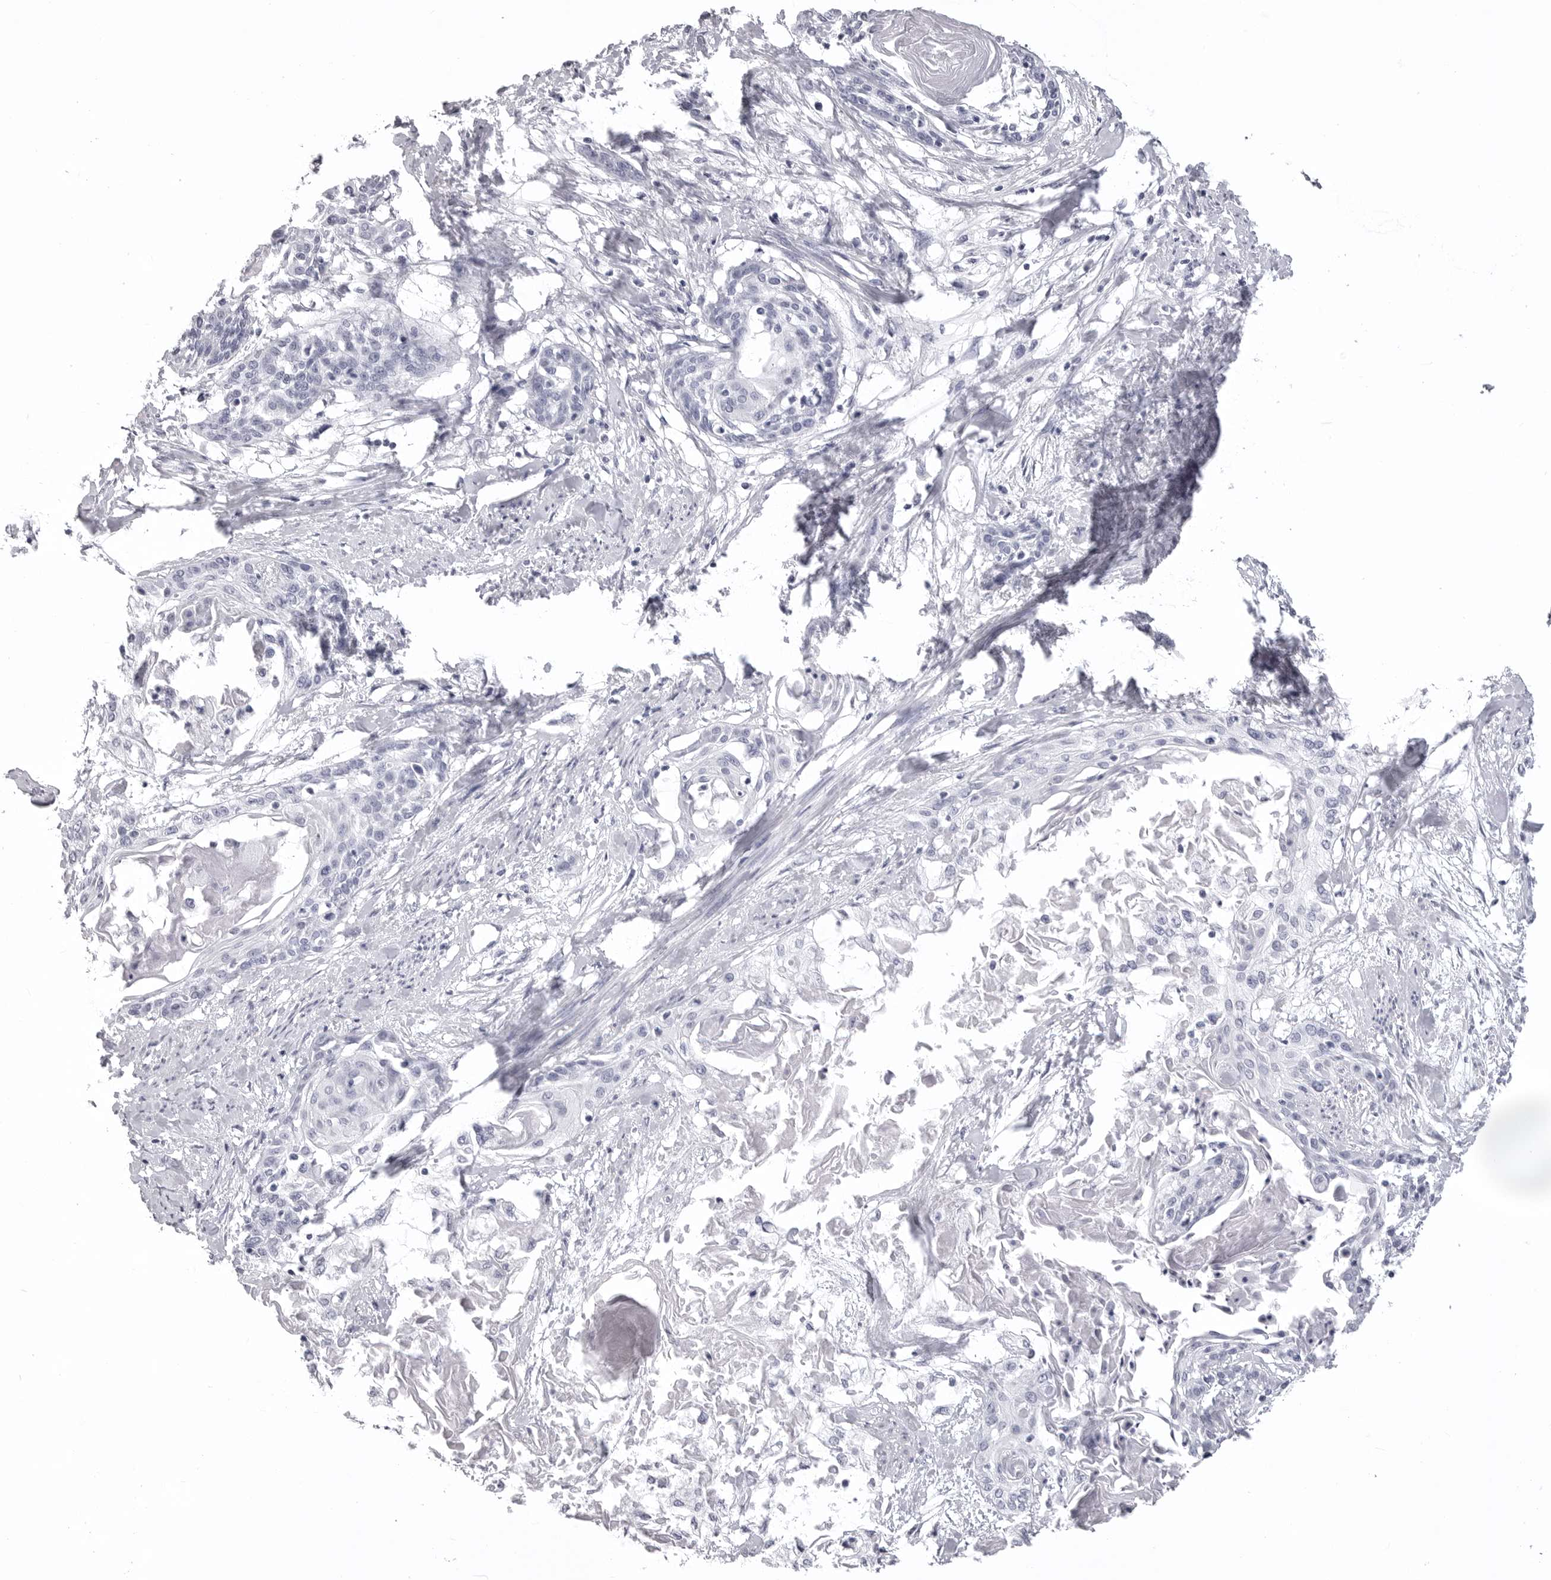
{"staining": {"intensity": "negative", "quantity": "none", "location": "none"}, "tissue": "cervical cancer", "cell_type": "Tumor cells", "image_type": "cancer", "snomed": [{"axis": "morphology", "description": "Squamous cell carcinoma, NOS"}, {"axis": "topography", "description": "Cervix"}], "caption": "A photomicrograph of human cervical cancer is negative for staining in tumor cells.", "gene": "LGALS4", "patient": {"sex": "female", "age": 57}}